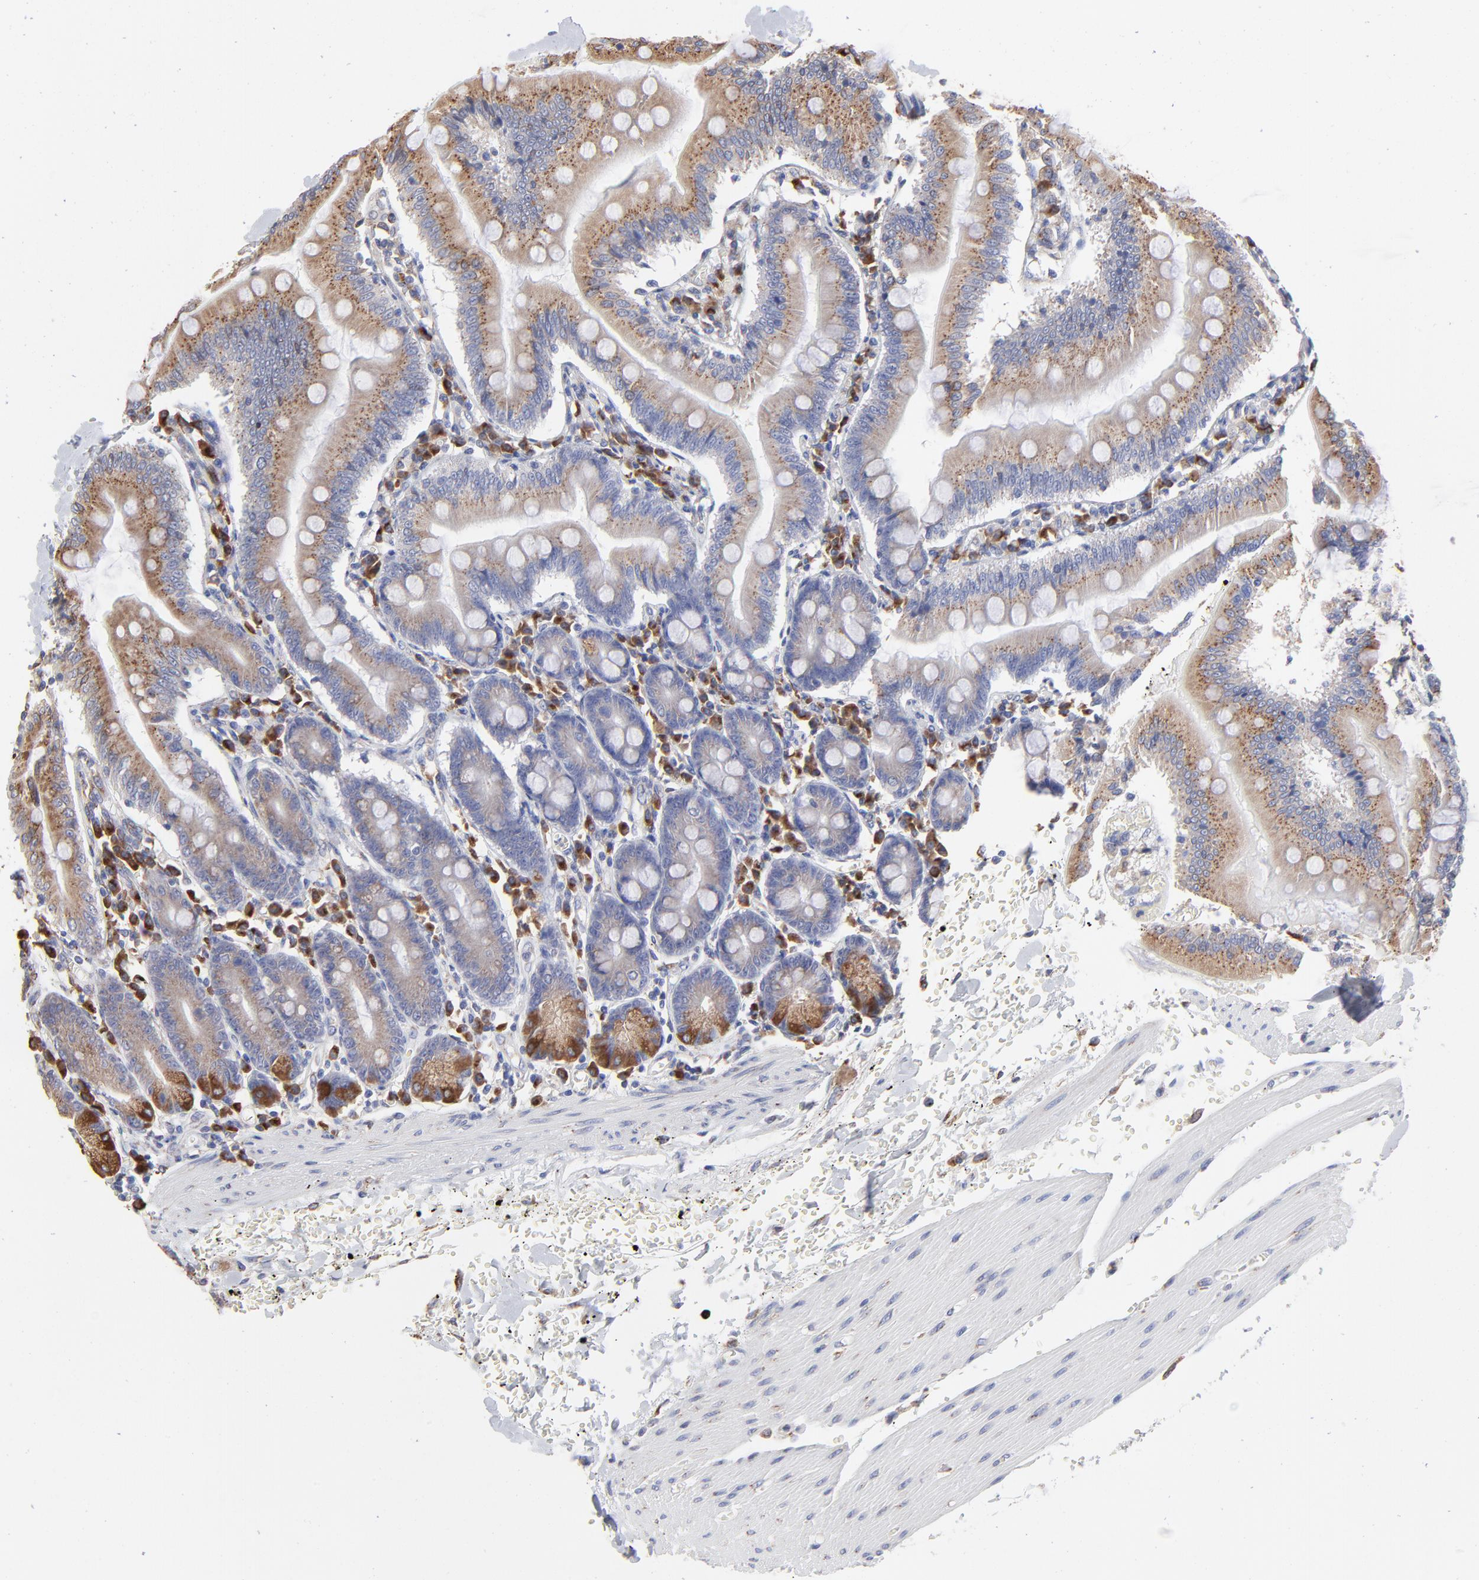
{"staining": {"intensity": "strong", "quantity": "<25%", "location": "cytoplasmic/membranous"}, "tissue": "small intestine", "cell_type": "Glandular cells", "image_type": "normal", "snomed": [{"axis": "morphology", "description": "Normal tissue, NOS"}, {"axis": "topography", "description": "Small intestine"}], "caption": "Strong cytoplasmic/membranous expression is identified in approximately <25% of glandular cells in normal small intestine.", "gene": "LMAN1", "patient": {"sex": "male", "age": 71}}